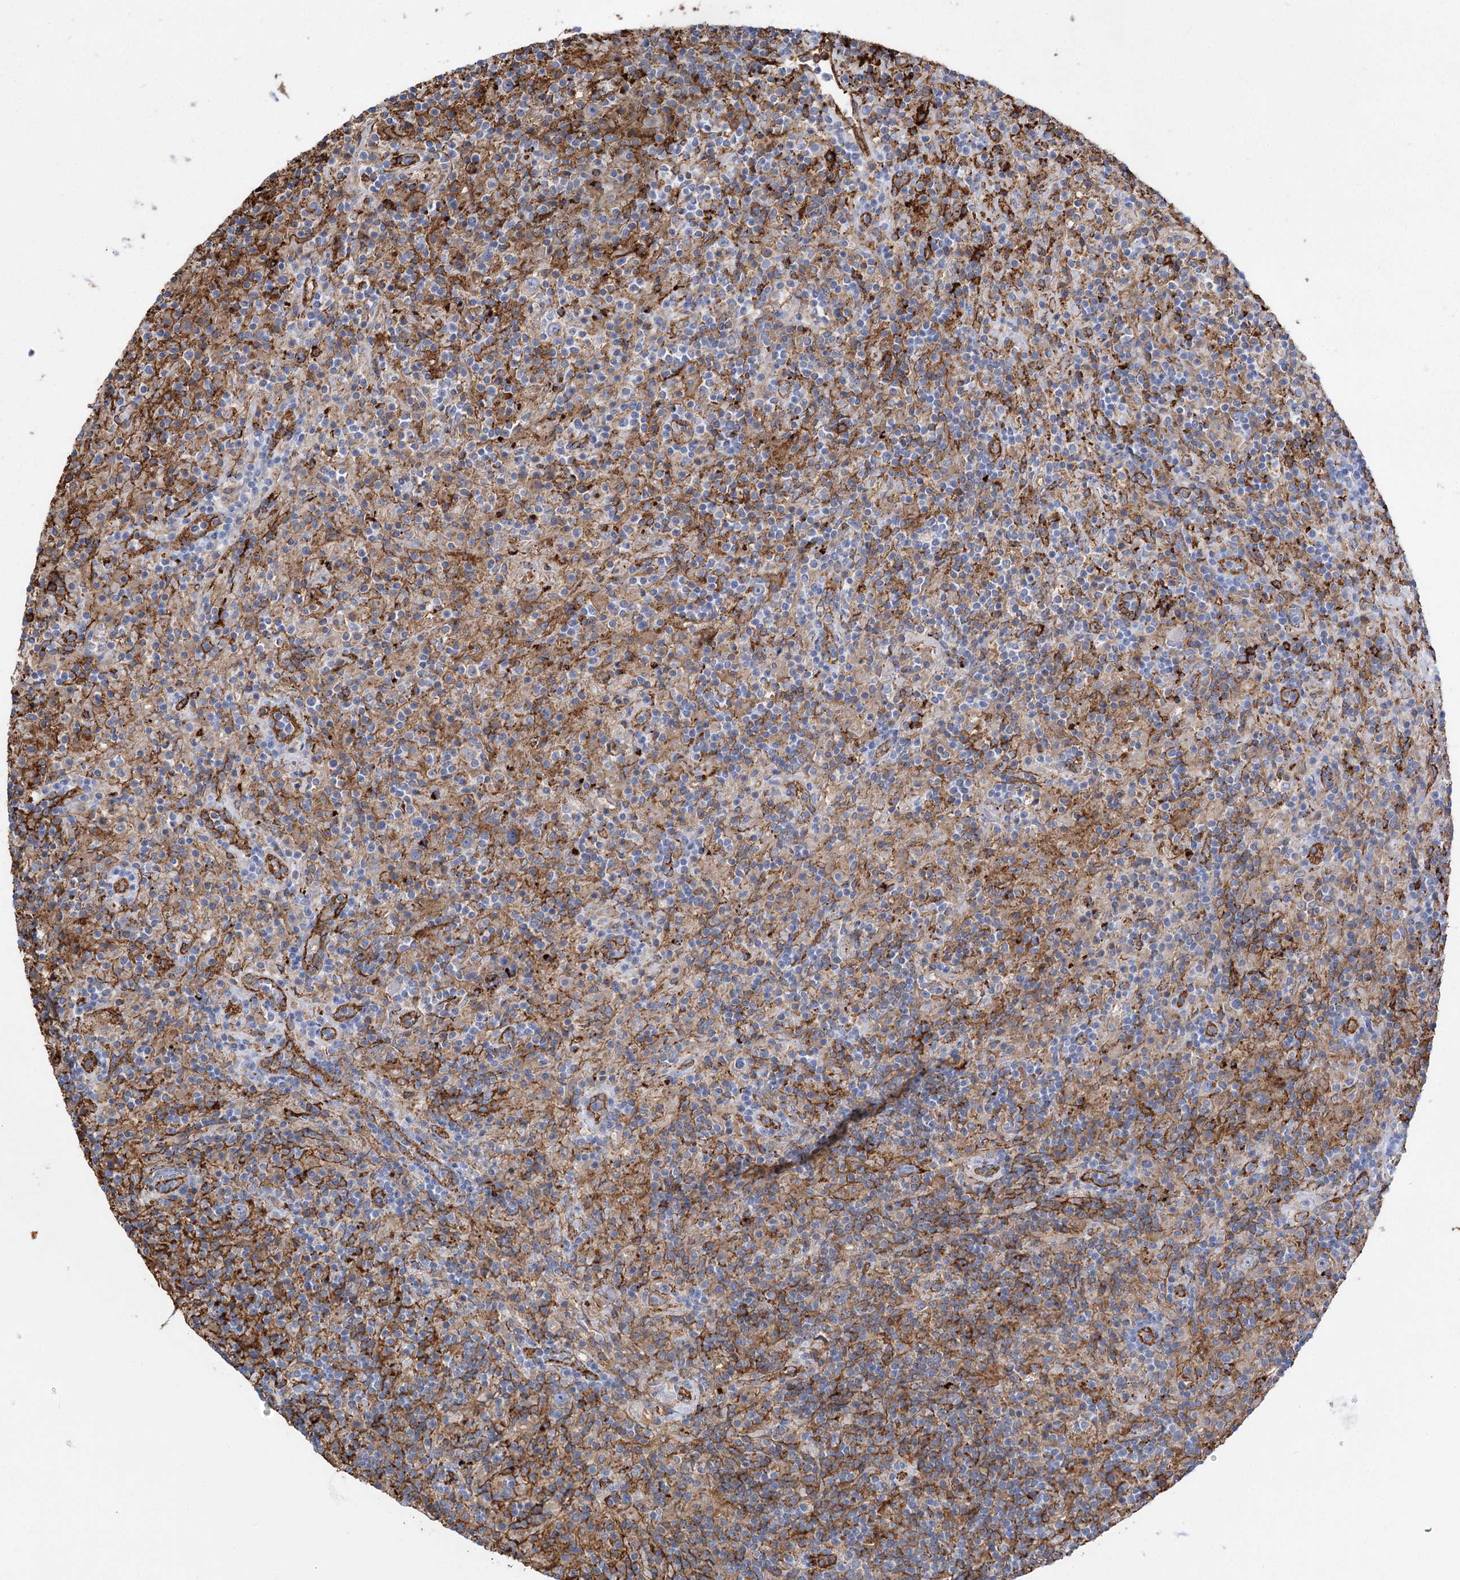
{"staining": {"intensity": "negative", "quantity": "none", "location": "none"}, "tissue": "lymphoma", "cell_type": "Tumor cells", "image_type": "cancer", "snomed": [{"axis": "morphology", "description": "Hodgkin's disease, NOS"}, {"axis": "topography", "description": "Lymph node"}], "caption": "Tumor cells are negative for protein expression in human lymphoma.", "gene": "PIWIL4", "patient": {"sex": "male", "age": 70}}